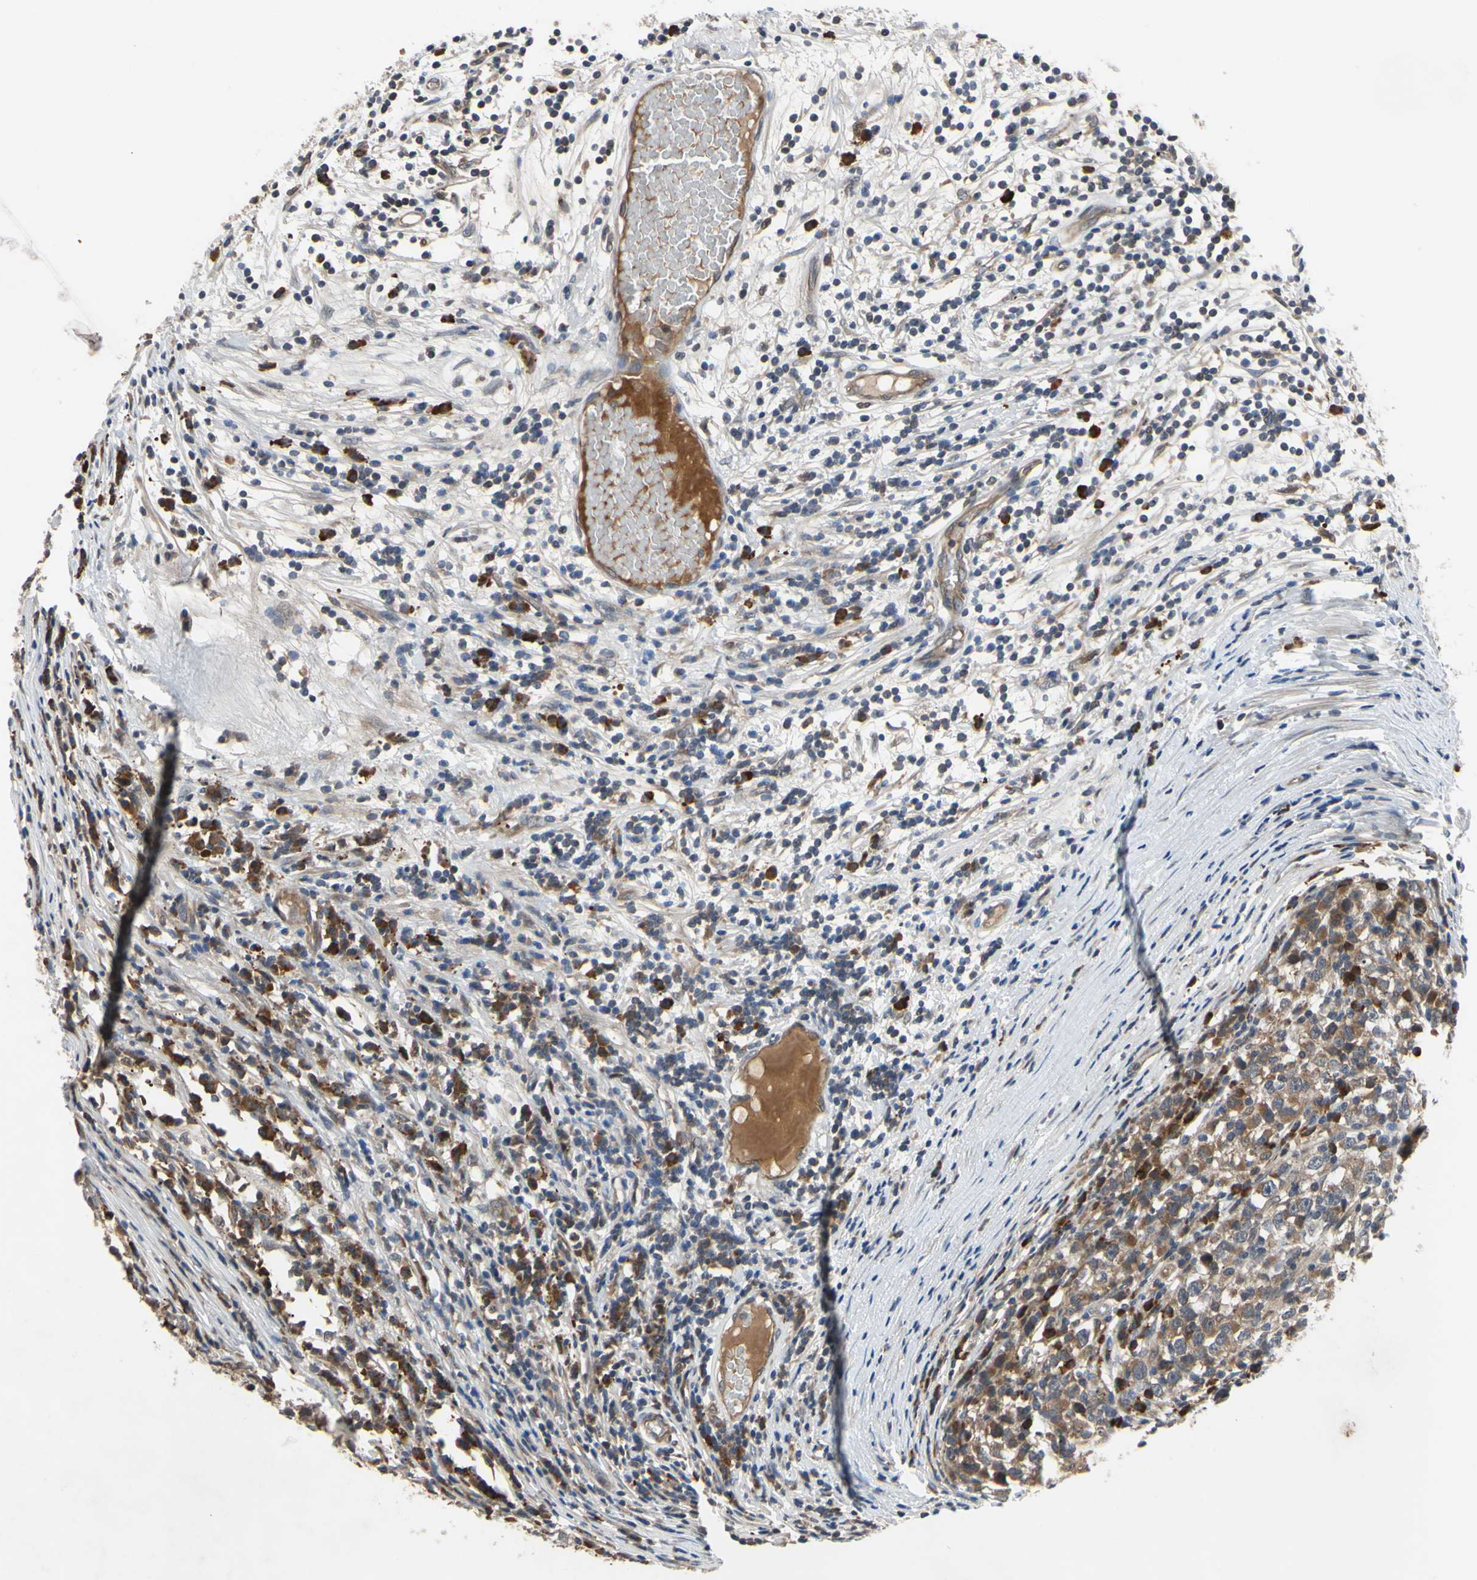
{"staining": {"intensity": "moderate", "quantity": ">75%", "location": "cytoplasmic/membranous"}, "tissue": "testis cancer", "cell_type": "Tumor cells", "image_type": "cancer", "snomed": [{"axis": "morphology", "description": "Seminoma, NOS"}, {"axis": "topography", "description": "Testis"}], "caption": "Human testis cancer stained with a brown dye exhibits moderate cytoplasmic/membranous positive staining in approximately >75% of tumor cells.", "gene": "XIAP", "patient": {"sex": "male", "age": 65}}